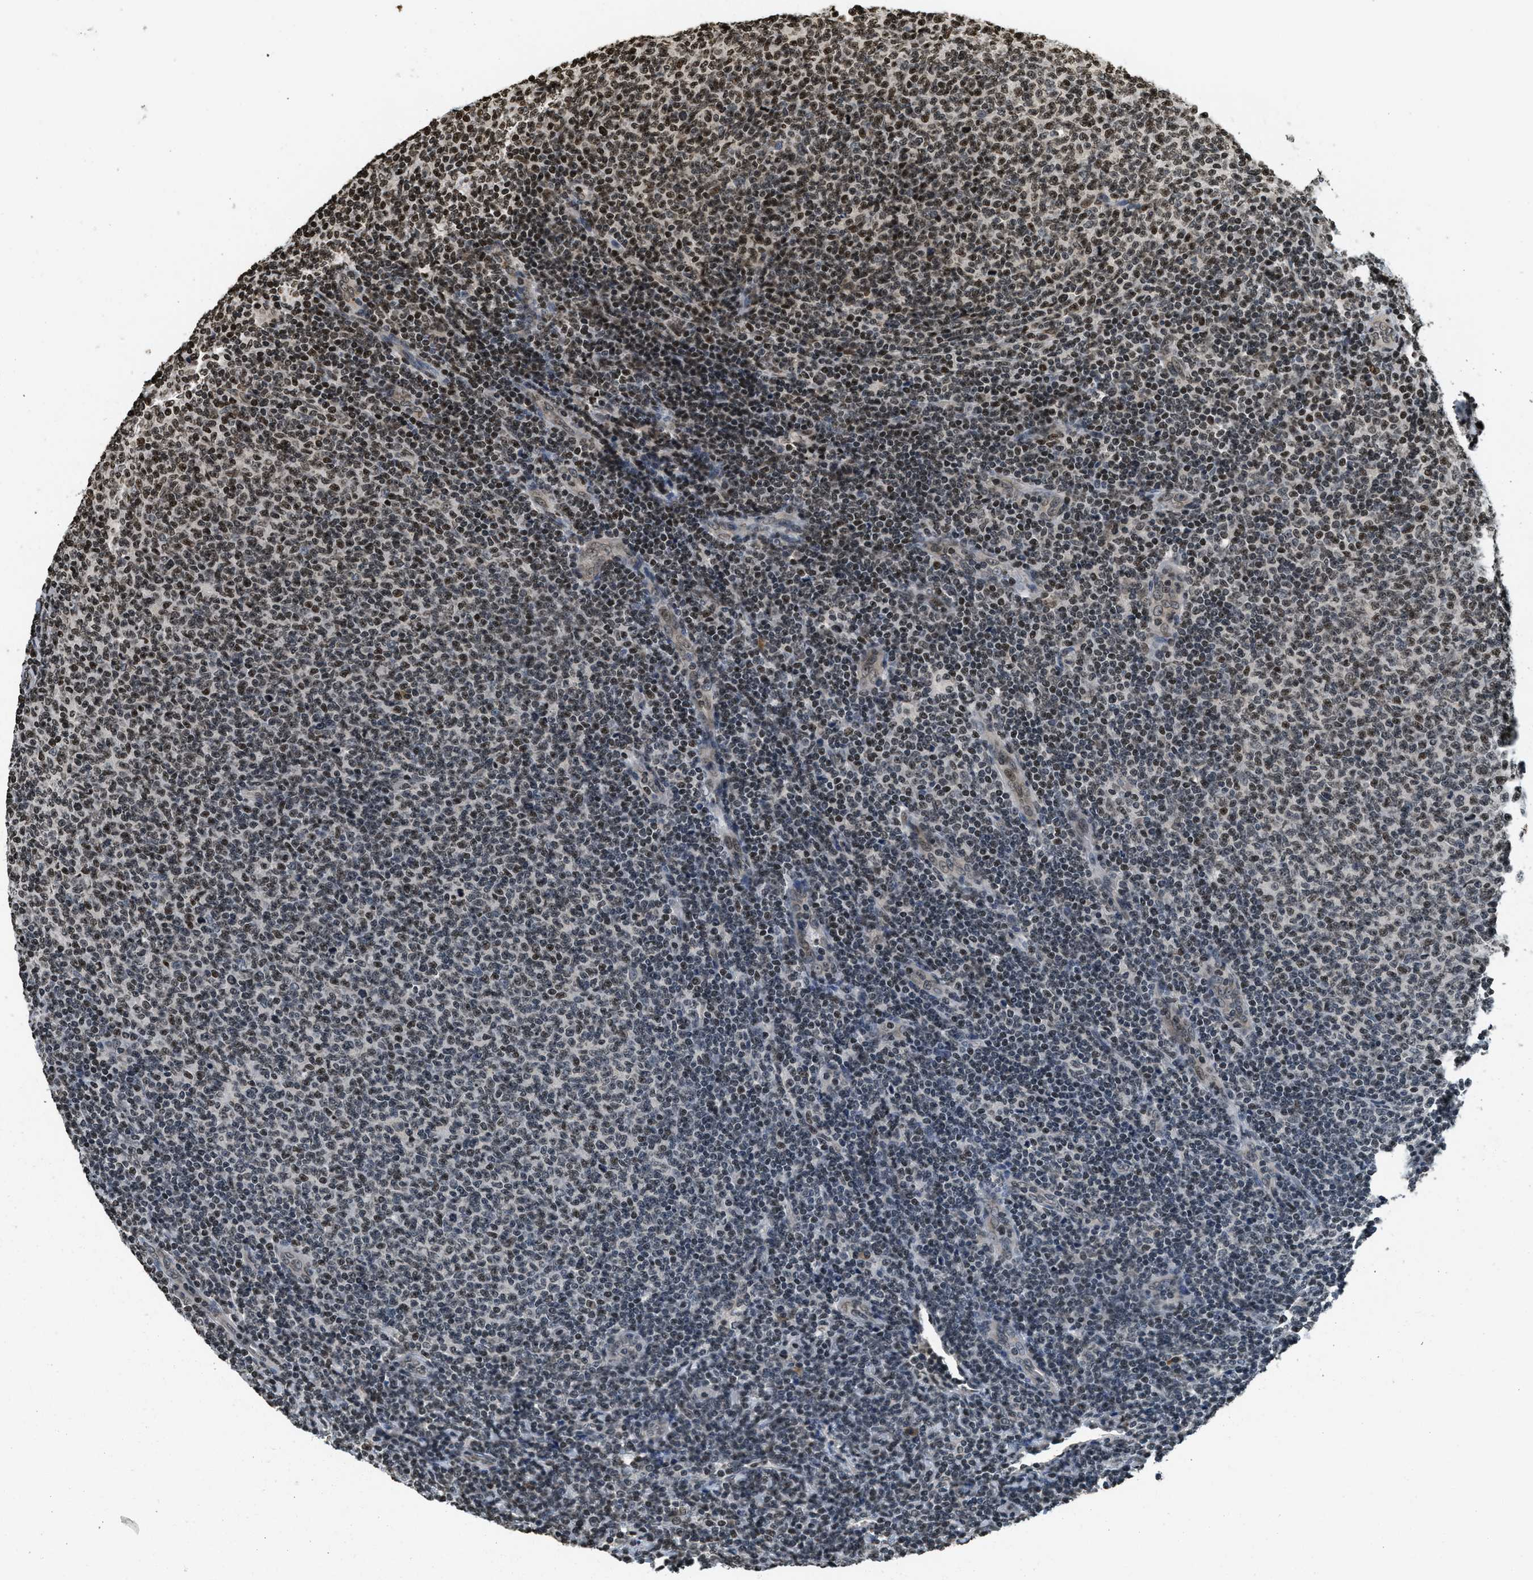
{"staining": {"intensity": "strong", "quantity": "25%-75%", "location": "nuclear"}, "tissue": "lymphoma", "cell_type": "Tumor cells", "image_type": "cancer", "snomed": [{"axis": "morphology", "description": "Malignant lymphoma, non-Hodgkin's type, Low grade"}, {"axis": "topography", "description": "Lymph node"}], "caption": "Strong nuclear staining for a protein is seen in about 25%-75% of tumor cells of lymphoma using immunohistochemistry (IHC).", "gene": "LDB2", "patient": {"sex": "male", "age": 66}}